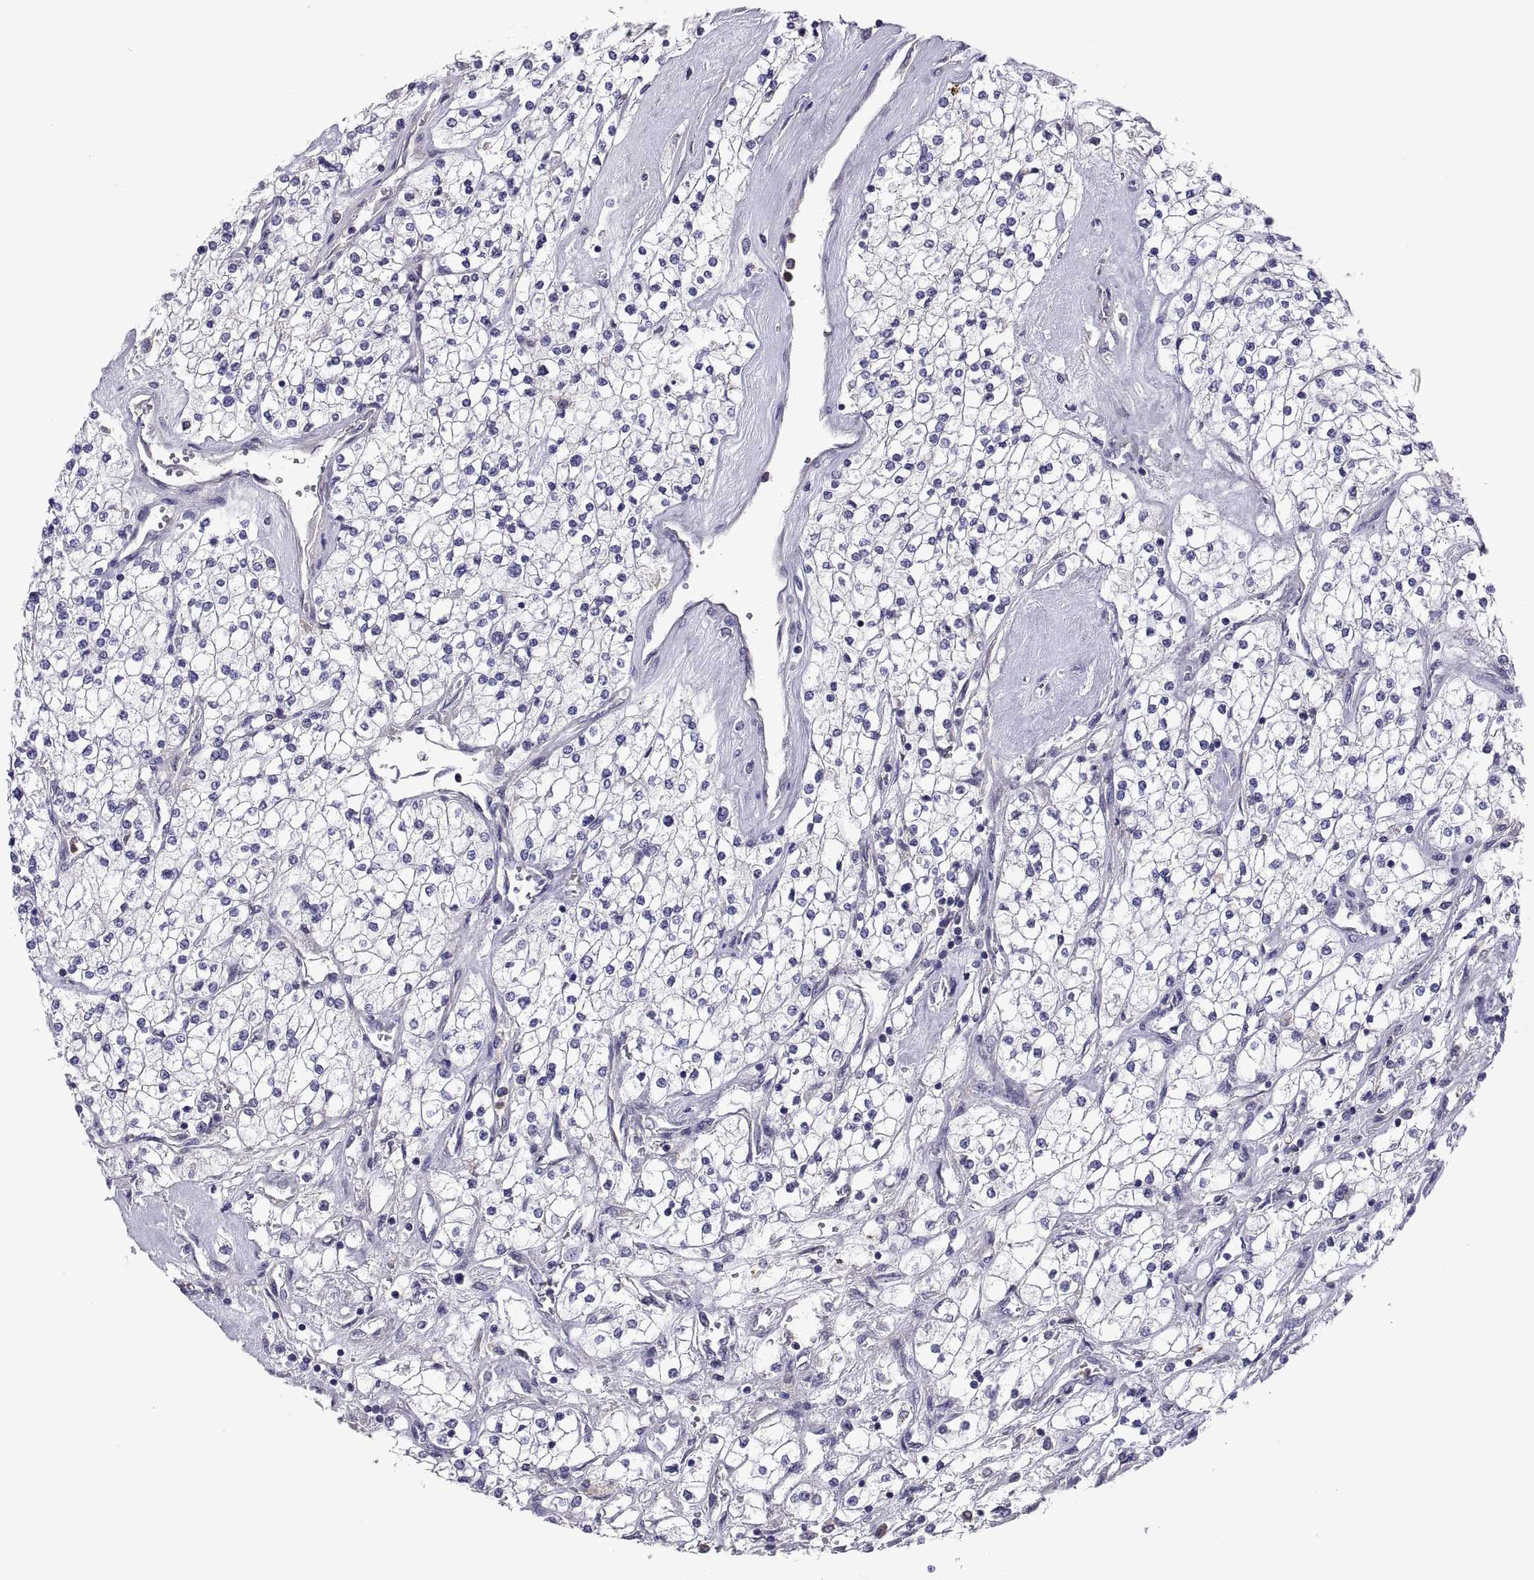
{"staining": {"intensity": "negative", "quantity": "none", "location": "none"}, "tissue": "renal cancer", "cell_type": "Tumor cells", "image_type": "cancer", "snomed": [{"axis": "morphology", "description": "Adenocarcinoma, NOS"}, {"axis": "topography", "description": "Kidney"}], "caption": "An image of human renal cancer (adenocarcinoma) is negative for staining in tumor cells. (DAB immunohistochemistry (IHC) with hematoxylin counter stain).", "gene": "PKP1", "patient": {"sex": "male", "age": 80}}